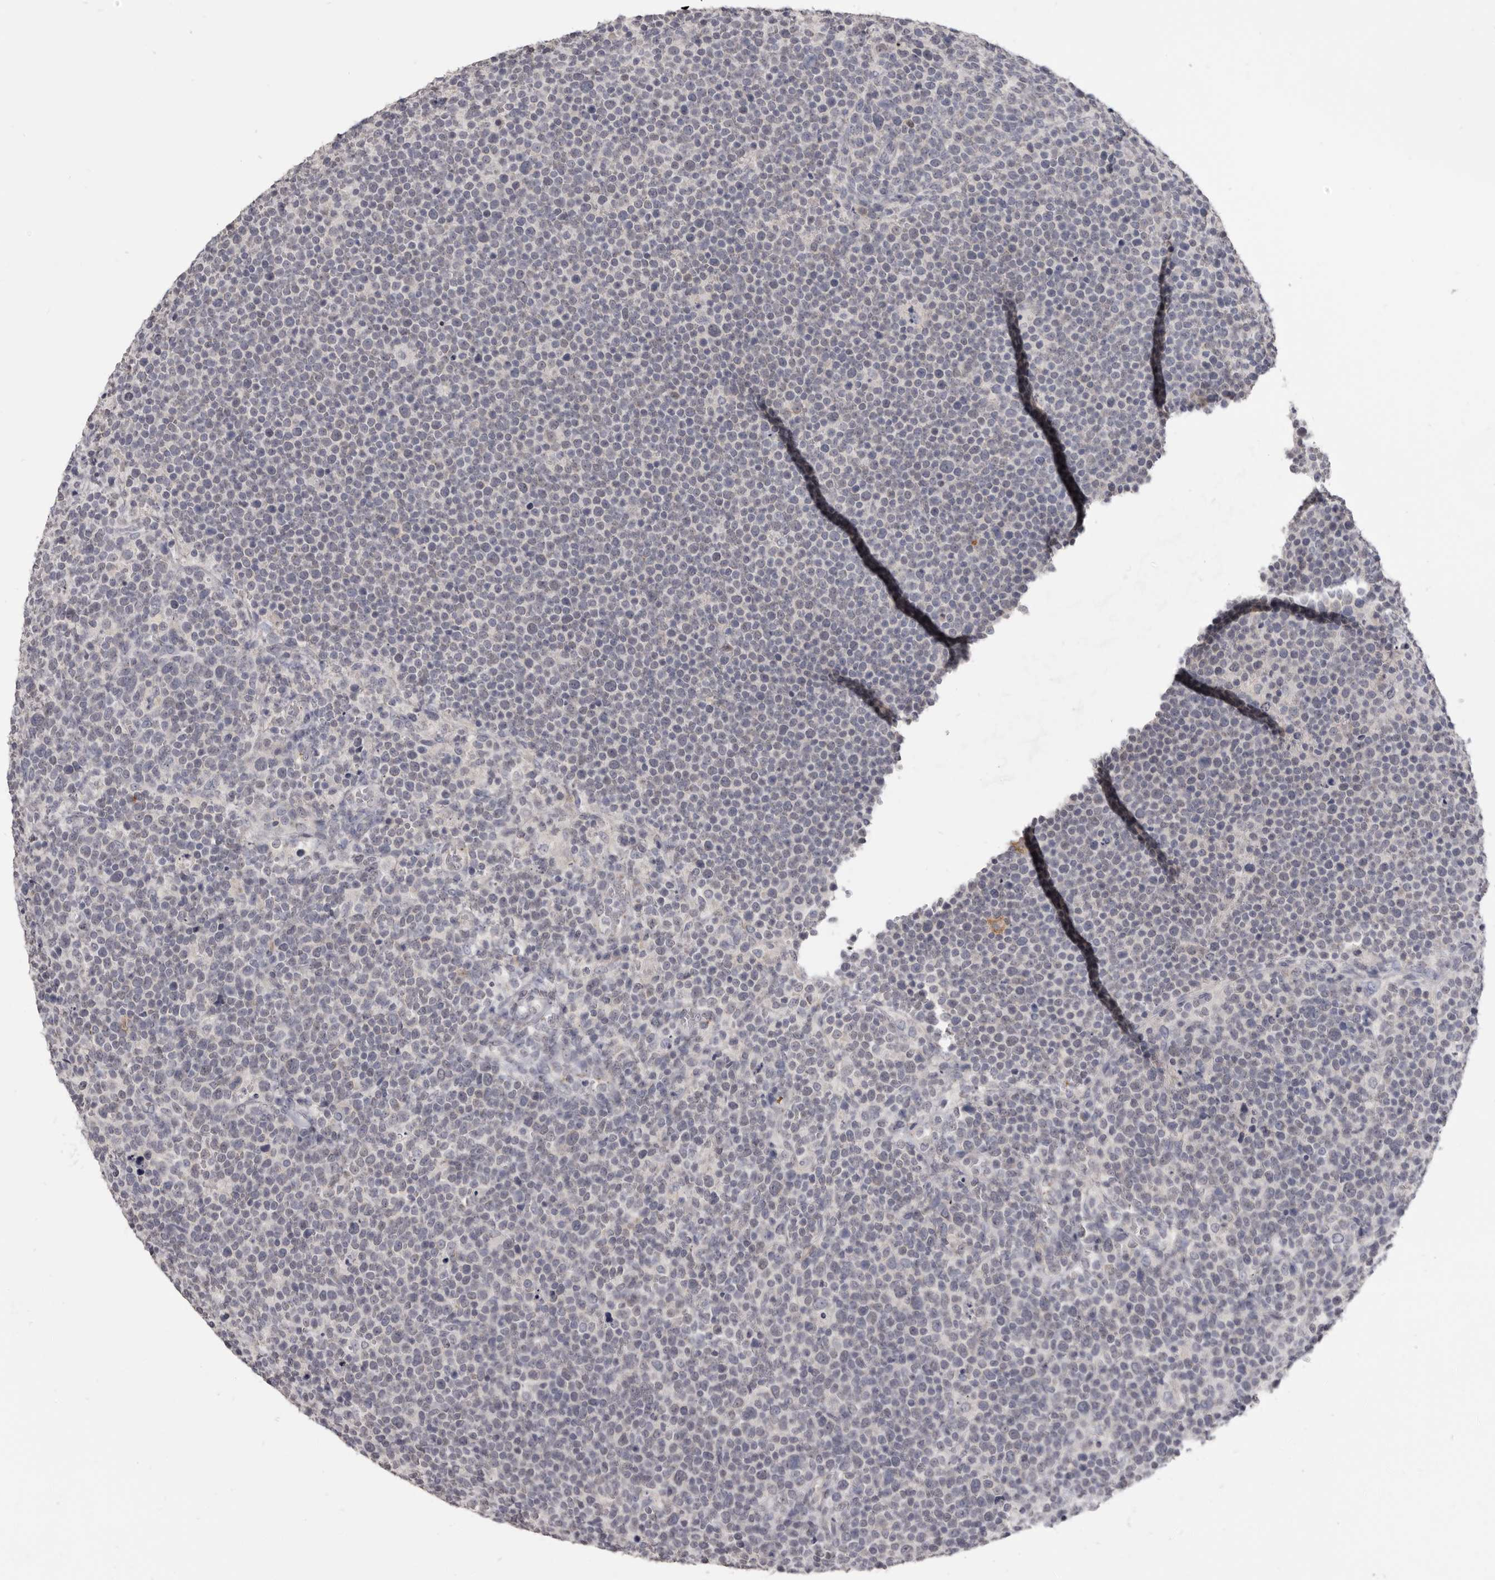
{"staining": {"intensity": "negative", "quantity": "none", "location": "none"}, "tissue": "lymphoma", "cell_type": "Tumor cells", "image_type": "cancer", "snomed": [{"axis": "morphology", "description": "Malignant lymphoma, non-Hodgkin's type, High grade"}, {"axis": "topography", "description": "Lymph node"}], "caption": "DAB (3,3'-diaminobenzidine) immunohistochemical staining of human lymphoma demonstrates no significant staining in tumor cells.", "gene": "CGN", "patient": {"sex": "male", "age": 61}}